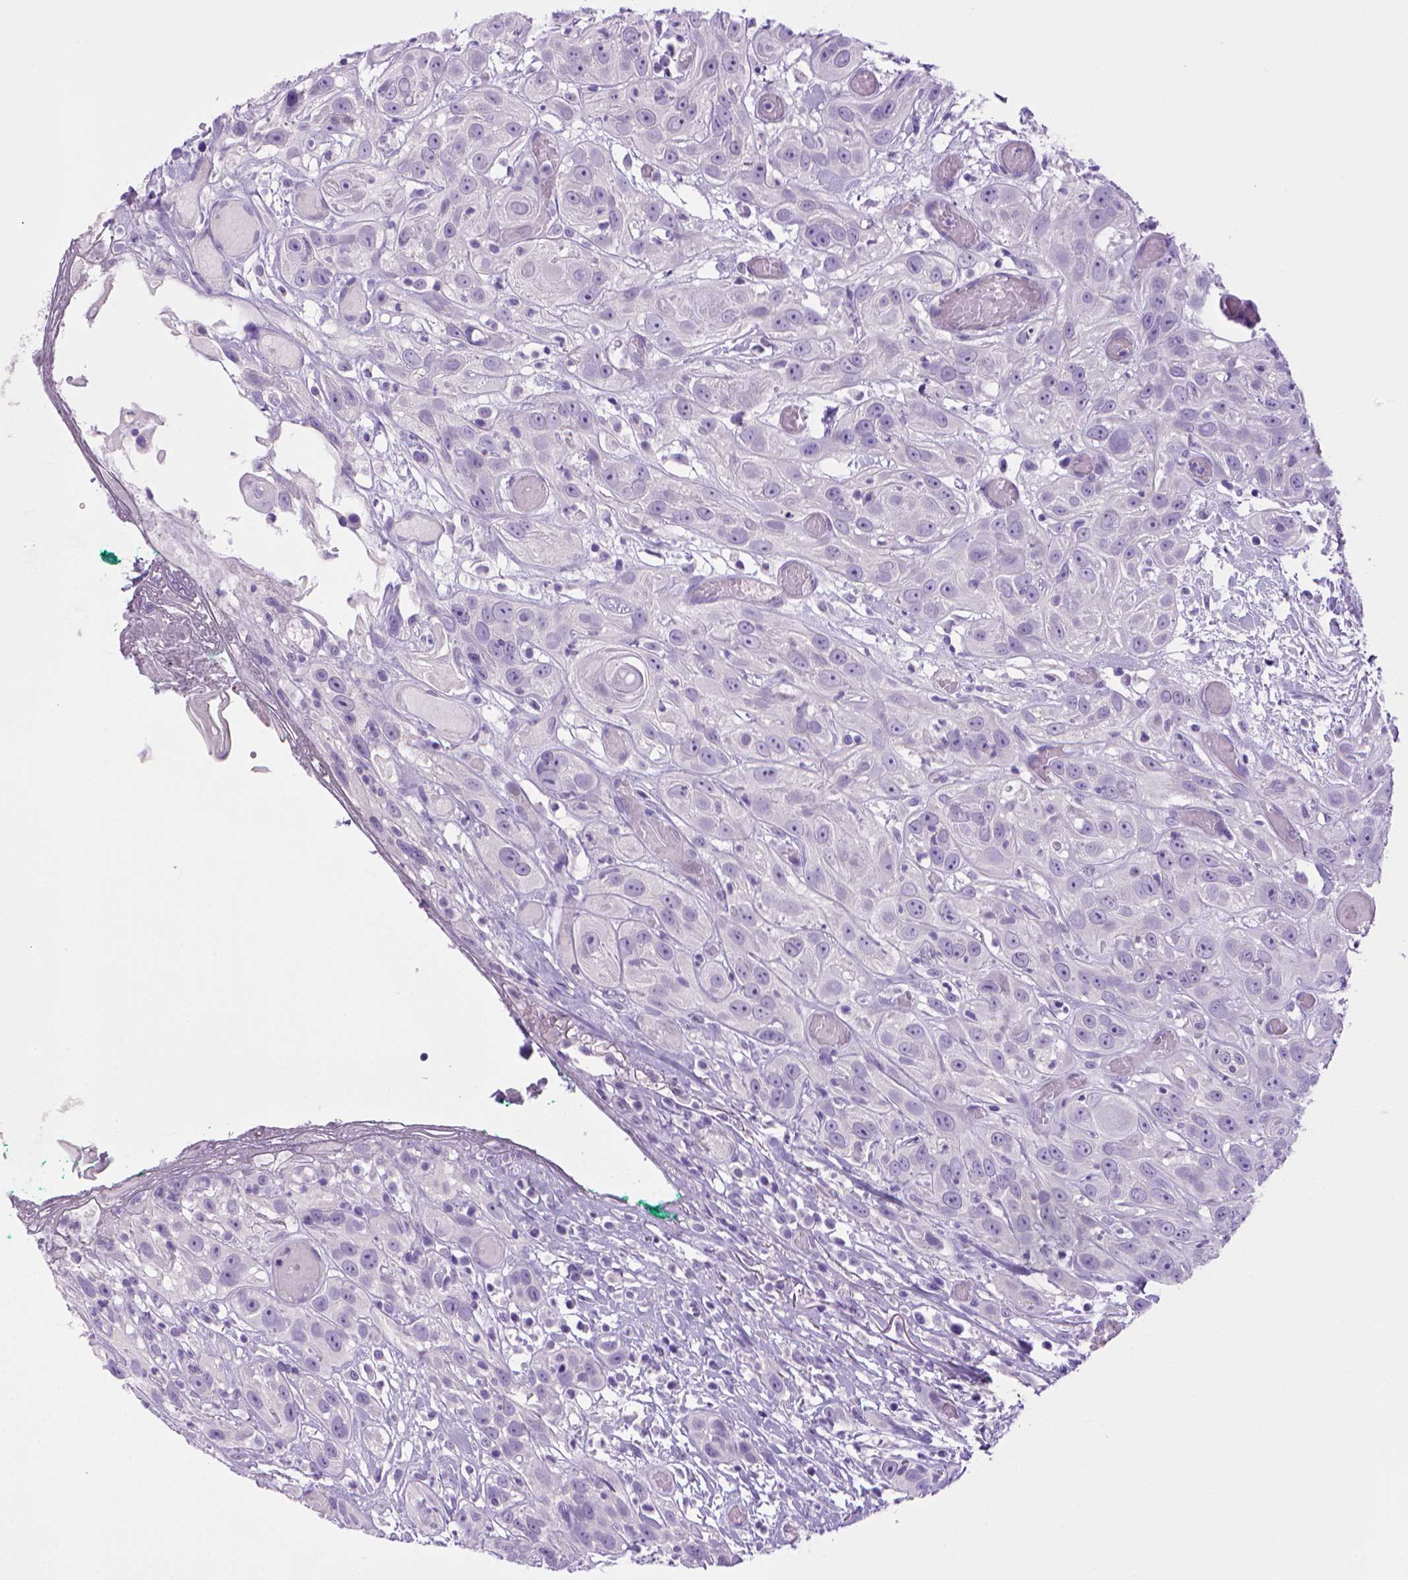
{"staining": {"intensity": "negative", "quantity": "none", "location": "none"}, "tissue": "head and neck cancer", "cell_type": "Tumor cells", "image_type": "cancer", "snomed": [{"axis": "morphology", "description": "Normal tissue, NOS"}, {"axis": "morphology", "description": "Squamous cell carcinoma, NOS"}, {"axis": "topography", "description": "Oral tissue"}, {"axis": "topography", "description": "Salivary gland"}, {"axis": "topography", "description": "Head-Neck"}], "caption": "A high-resolution photomicrograph shows immunohistochemistry (IHC) staining of head and neck cancer, which shows no significant staining in tumor cells. Brightfield microscopy of immunohistochemistry (IHC) stained with DAB (3,3'-diaminobenzidine) (brown) and hematoxylin (blue), captured at high magnification.", "gene": "SGCG", "patient": {"sex": "female", "age": 62}}